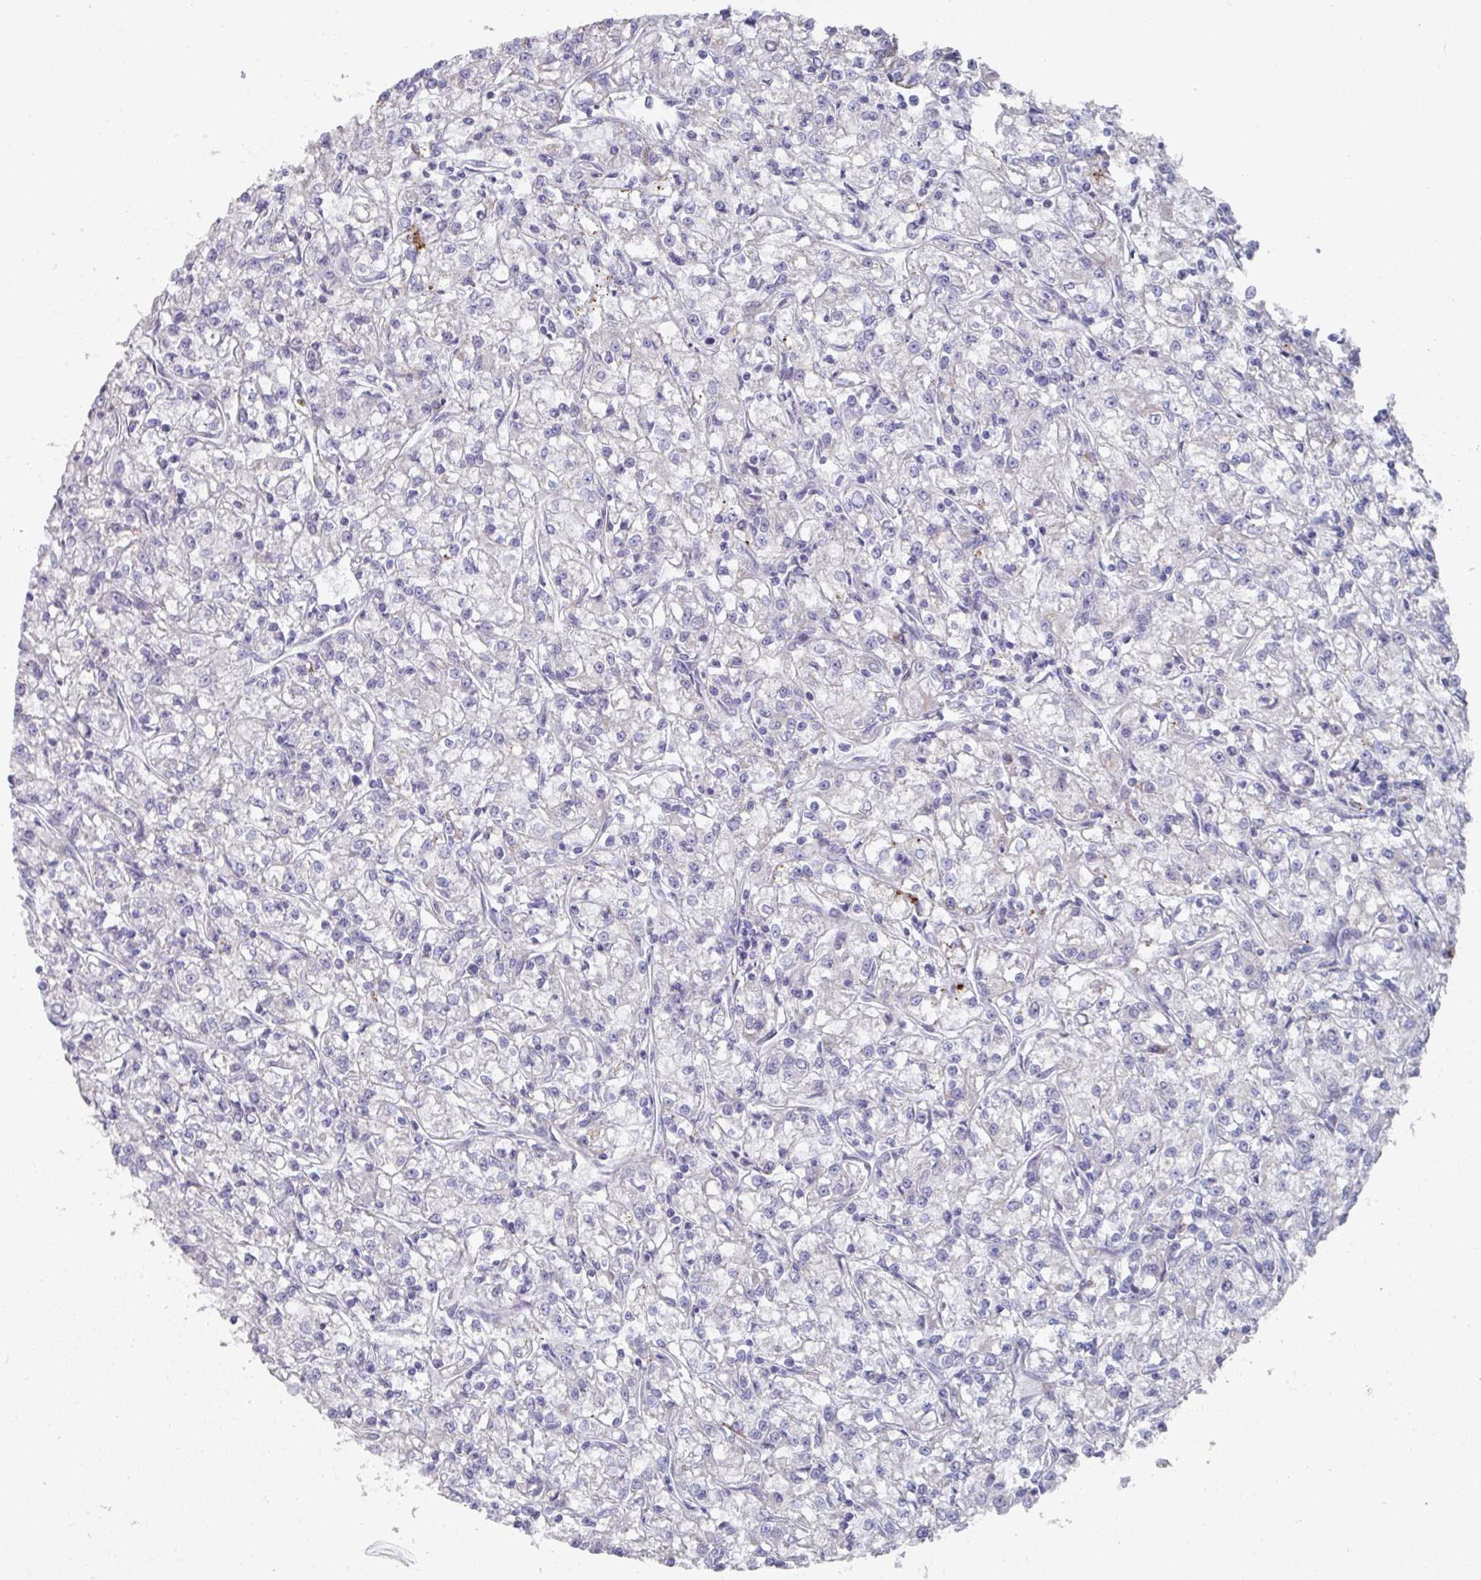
{"staining": {"intensity": "negative", "quantity": "none", "location": "none"}, "tissue": "renal cancer", "cell_type": "Tumor cells", "image_type": "cancer", "snomed": [{"axis": "morphology", "description": "Adenocarcinoma, NOS"}, {"axis": "topography", "description": "Kidney"}], "caption": "There is no significant expression in tumor cells of adenocarcinoma (renal).", "gene": "NT5C1A", "patient": {"sex": "female", "age": 59}}